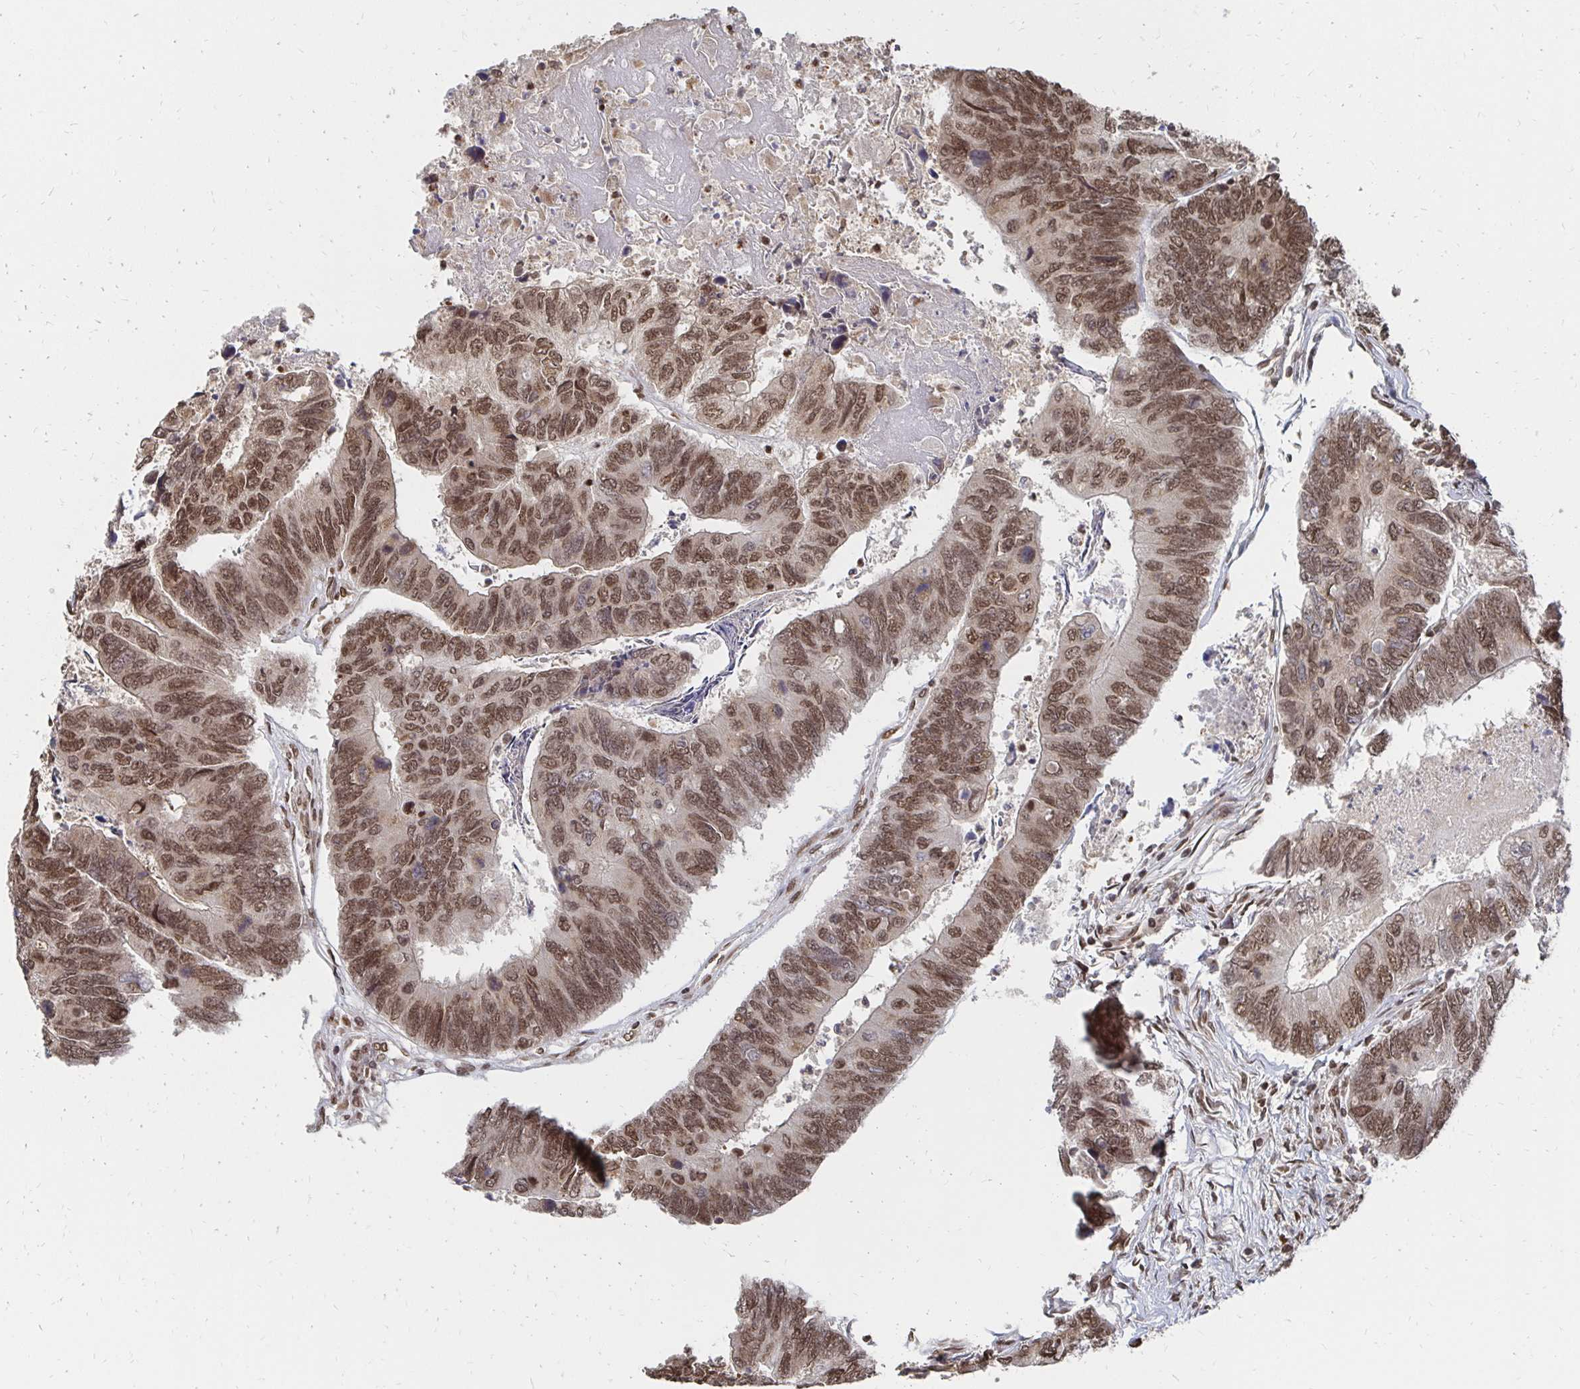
{"staining": {"intensity": "moderate", "quantity": ">75%", "location": "nuclear"}, "tissue": "colorectal cancer", "cell_type": "Tumor cells", "image_type": "cancer", "snomed": [{"axis": "morphology", "description": "Adenocarcinoma, NOS"}, {"axis": "topography", "description": "Colon"}], "caption": "Protein staining by immunohistochemistry demonstrates moderate nuclear expression in about >75% of tumor cells in colorectal cancer (adenocarcinoma). The staining is performed using DAB brown chromogen to label protein expression. The nuclei are counter-stained blue using hematoxylin.", "gene": "GTF3C6", "patient": {"sex": "female", "age": 67}}